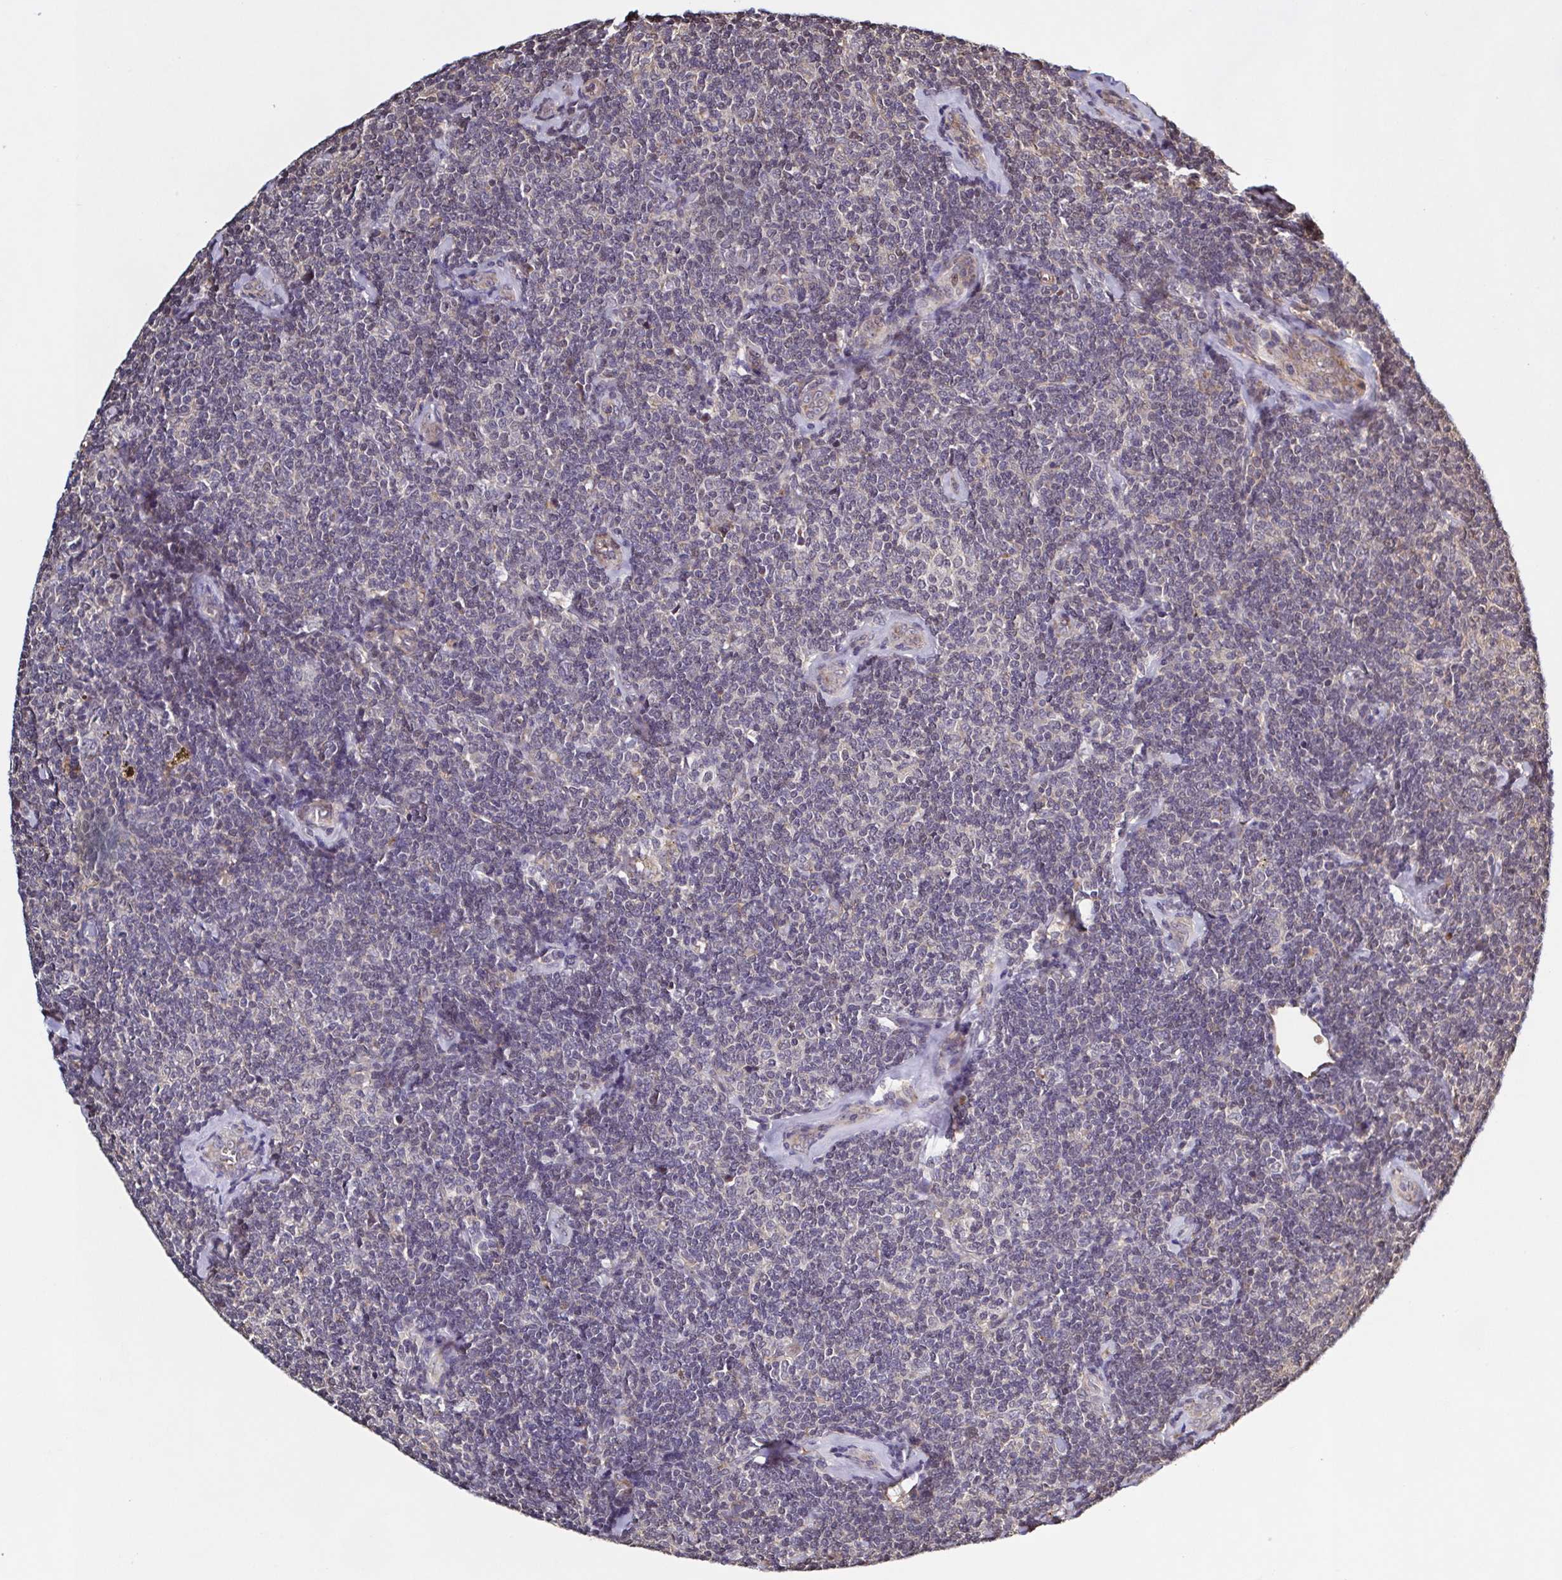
{"staining": {"intensity": "negative", "quantity": "none", "location": "none"}, "tissue": "lymphoma", "cell_type": "Tumor cells", "image_type": "cancer", "snomed": [{"axis": "morphology", "description": "Malignant lymphoma, non-Hodgkin's type, Low grade"}, {"axis": "topography", "description": "Lymph node"}], "caption": "The immunohistochemistry (IHC) micrograph has no significant staining in tumor cells of low-grade malignant lymphoma, non-Hodgkin's type tissue.", "gene": "ZNF200", "patient": {"sex": "female", "age": 56}}